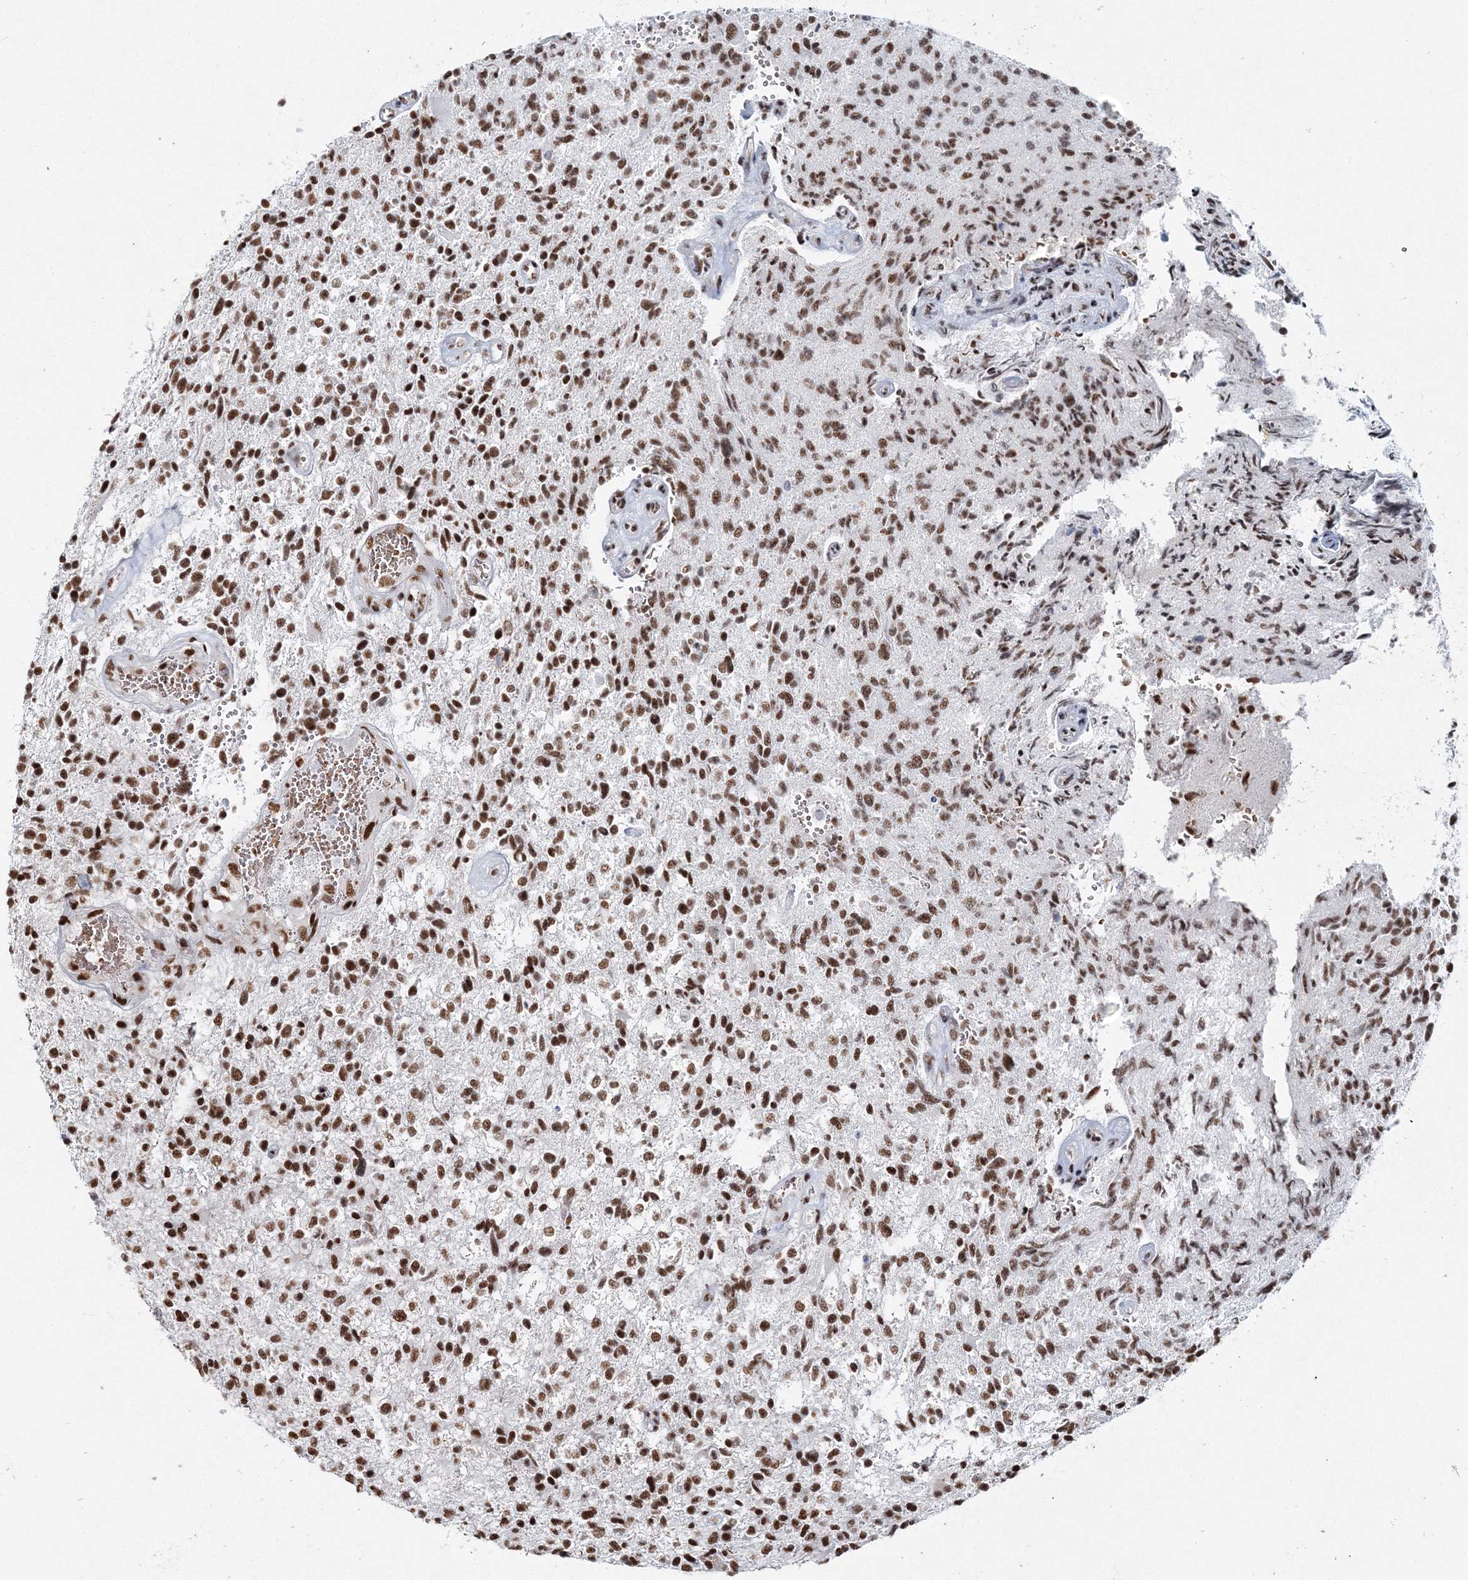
{"staining": {"intensity": "moderate", "quantity": ">75%", "location": "nuclear"}, "tissue": "glioma", "cell_type": "Tumor cells", "image_type": "cancer", "snomed": [{"axis": "morphology", "description": "Glioma, malignant, High grade"}, {"axis": "topography", "description": "Brain"}], "caption": "The immunohistochemical stain shows moderate nuclear positivity in tumor cells of glioma tissue. The protein is shown in brown color, while the nuclei are stained blue.", "gene": "QRICH1", "patient": {"sex": "male", "age": 72}}